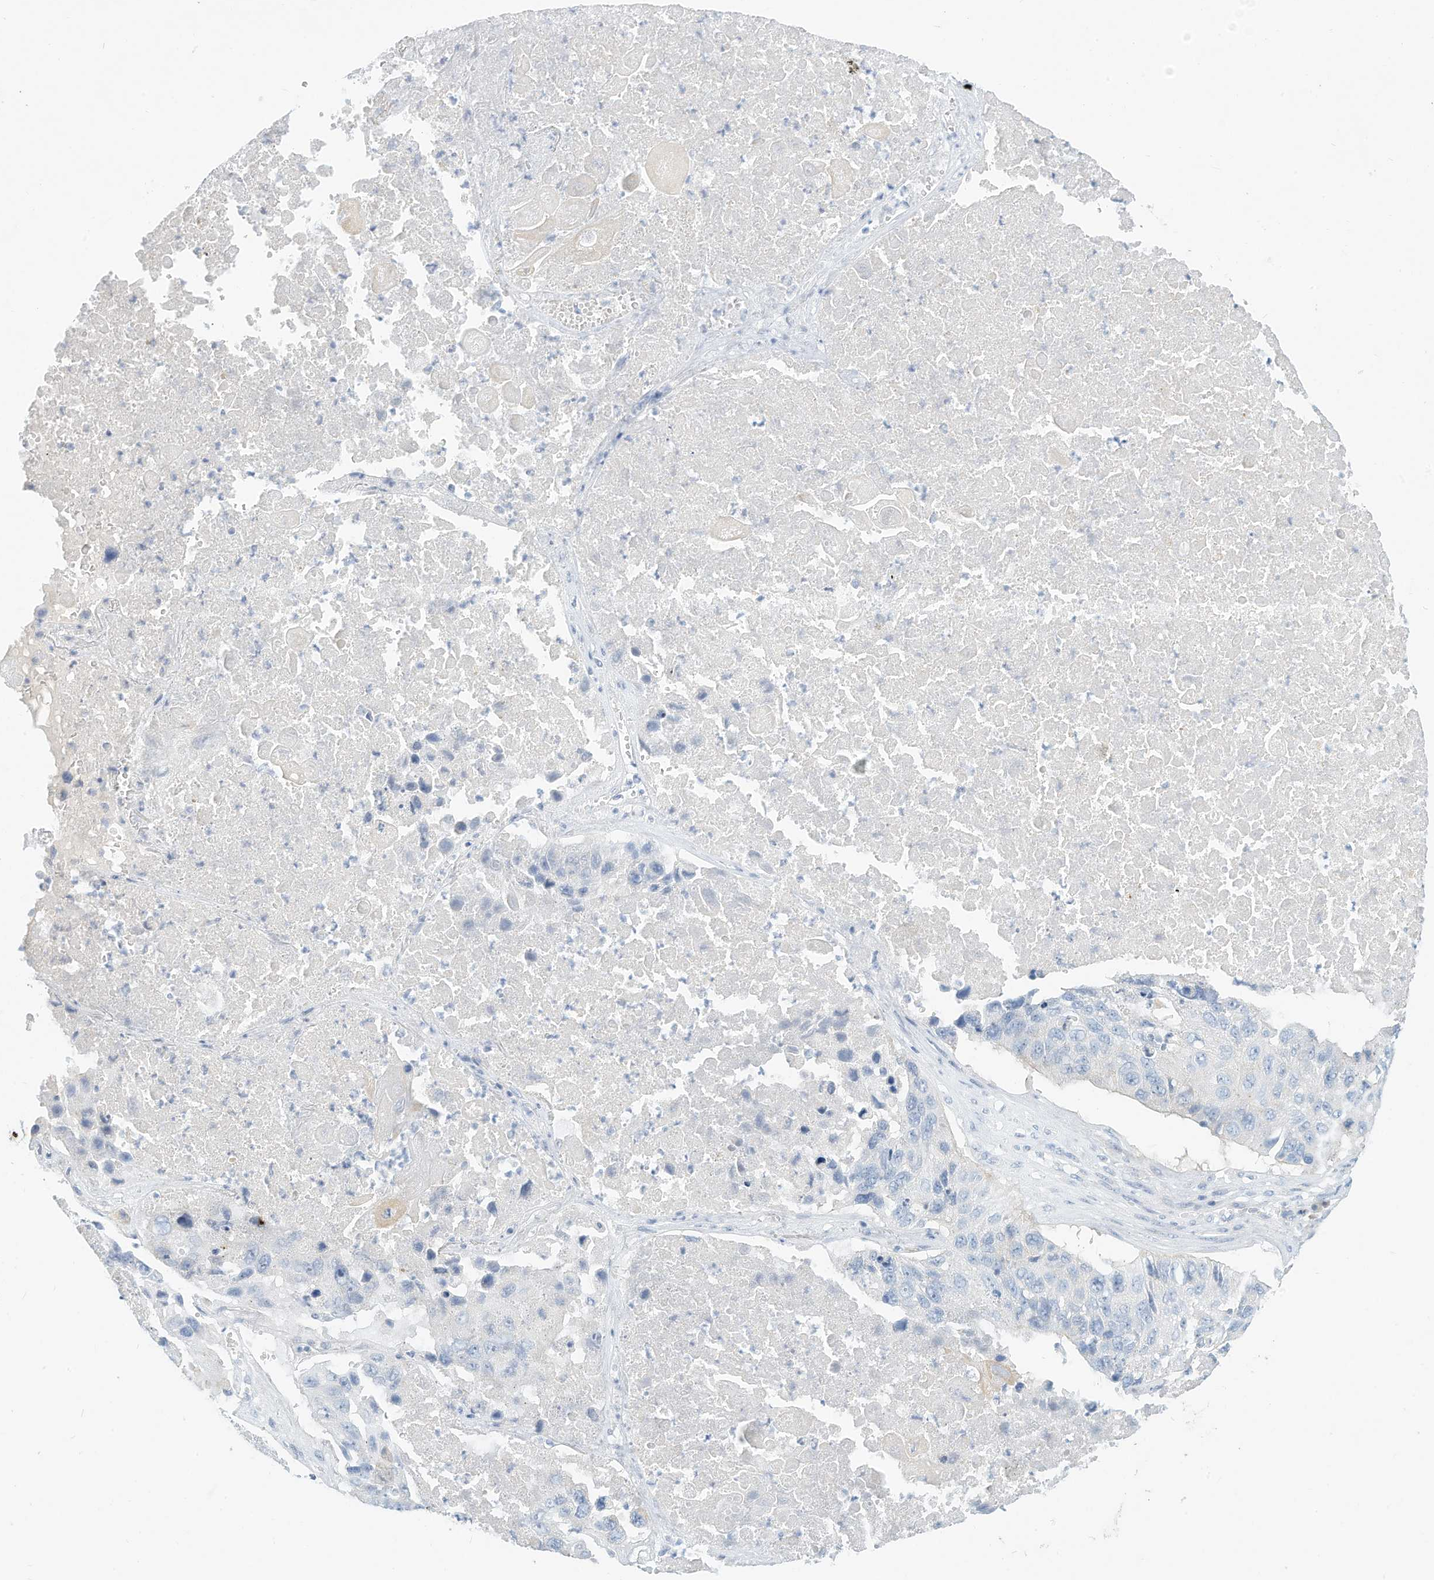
{"staining": {"intensity": "negative", "quantity": "none", "location": "none"}, "tissue": "lung cancer", "cell_type": "Tumor cells", "image_type": "cancer", "snomed": [{"axis": "morphology", "description": "Squamous cell carcinoma, NOS"}, {"axis": "topography", "description": "Lung"}], "caption": "A high-resolution photomicrograph shows immunohistochemistry staining of lung squamous cell carcinoma, which displays no significant staining in tumor cells. (Immunohistochemistry, brightfield microscopy, high magnification).", "gene": "SPOCD1", "patient": {"sex": "male", "age": 61}}